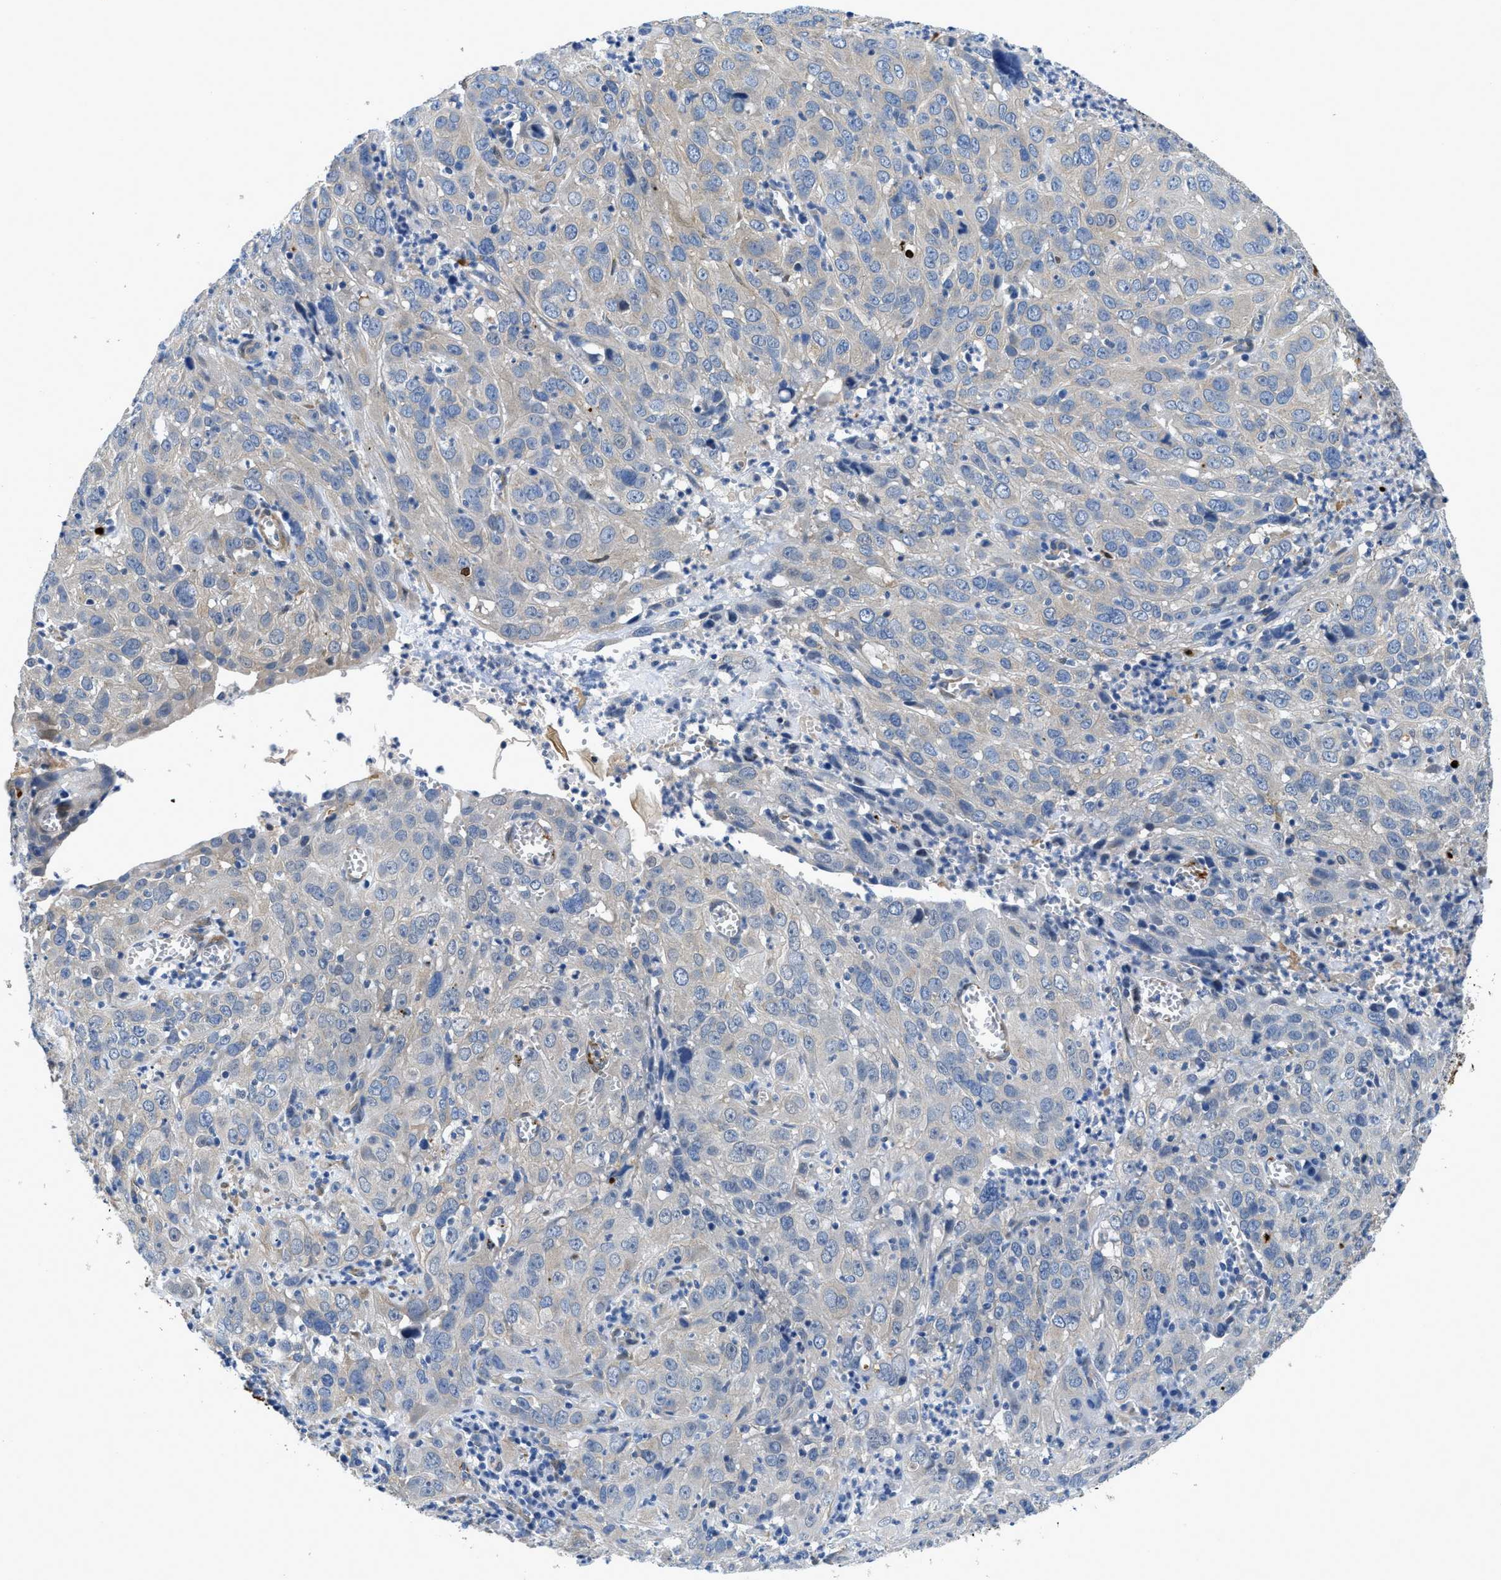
{"staining": {"intensity": "negative", "quantity": "none", "location": "none"}, "tissue": "cervical cancer", "cell_type": "Tumor cells", "image_type": "cancer", "snomed": [{"axis": "morphology", "description": "Squamous cell carcinoma, NOS"}, {"axis": "topography", "description": "Cervix"}], "caption": "Immunohistochemistry (IHC) of cervical squamous cell carcinoma reveals no expression in tumor cells.", "gene": "RAPH1", "patient": {"sex": "female", "age": 32}}